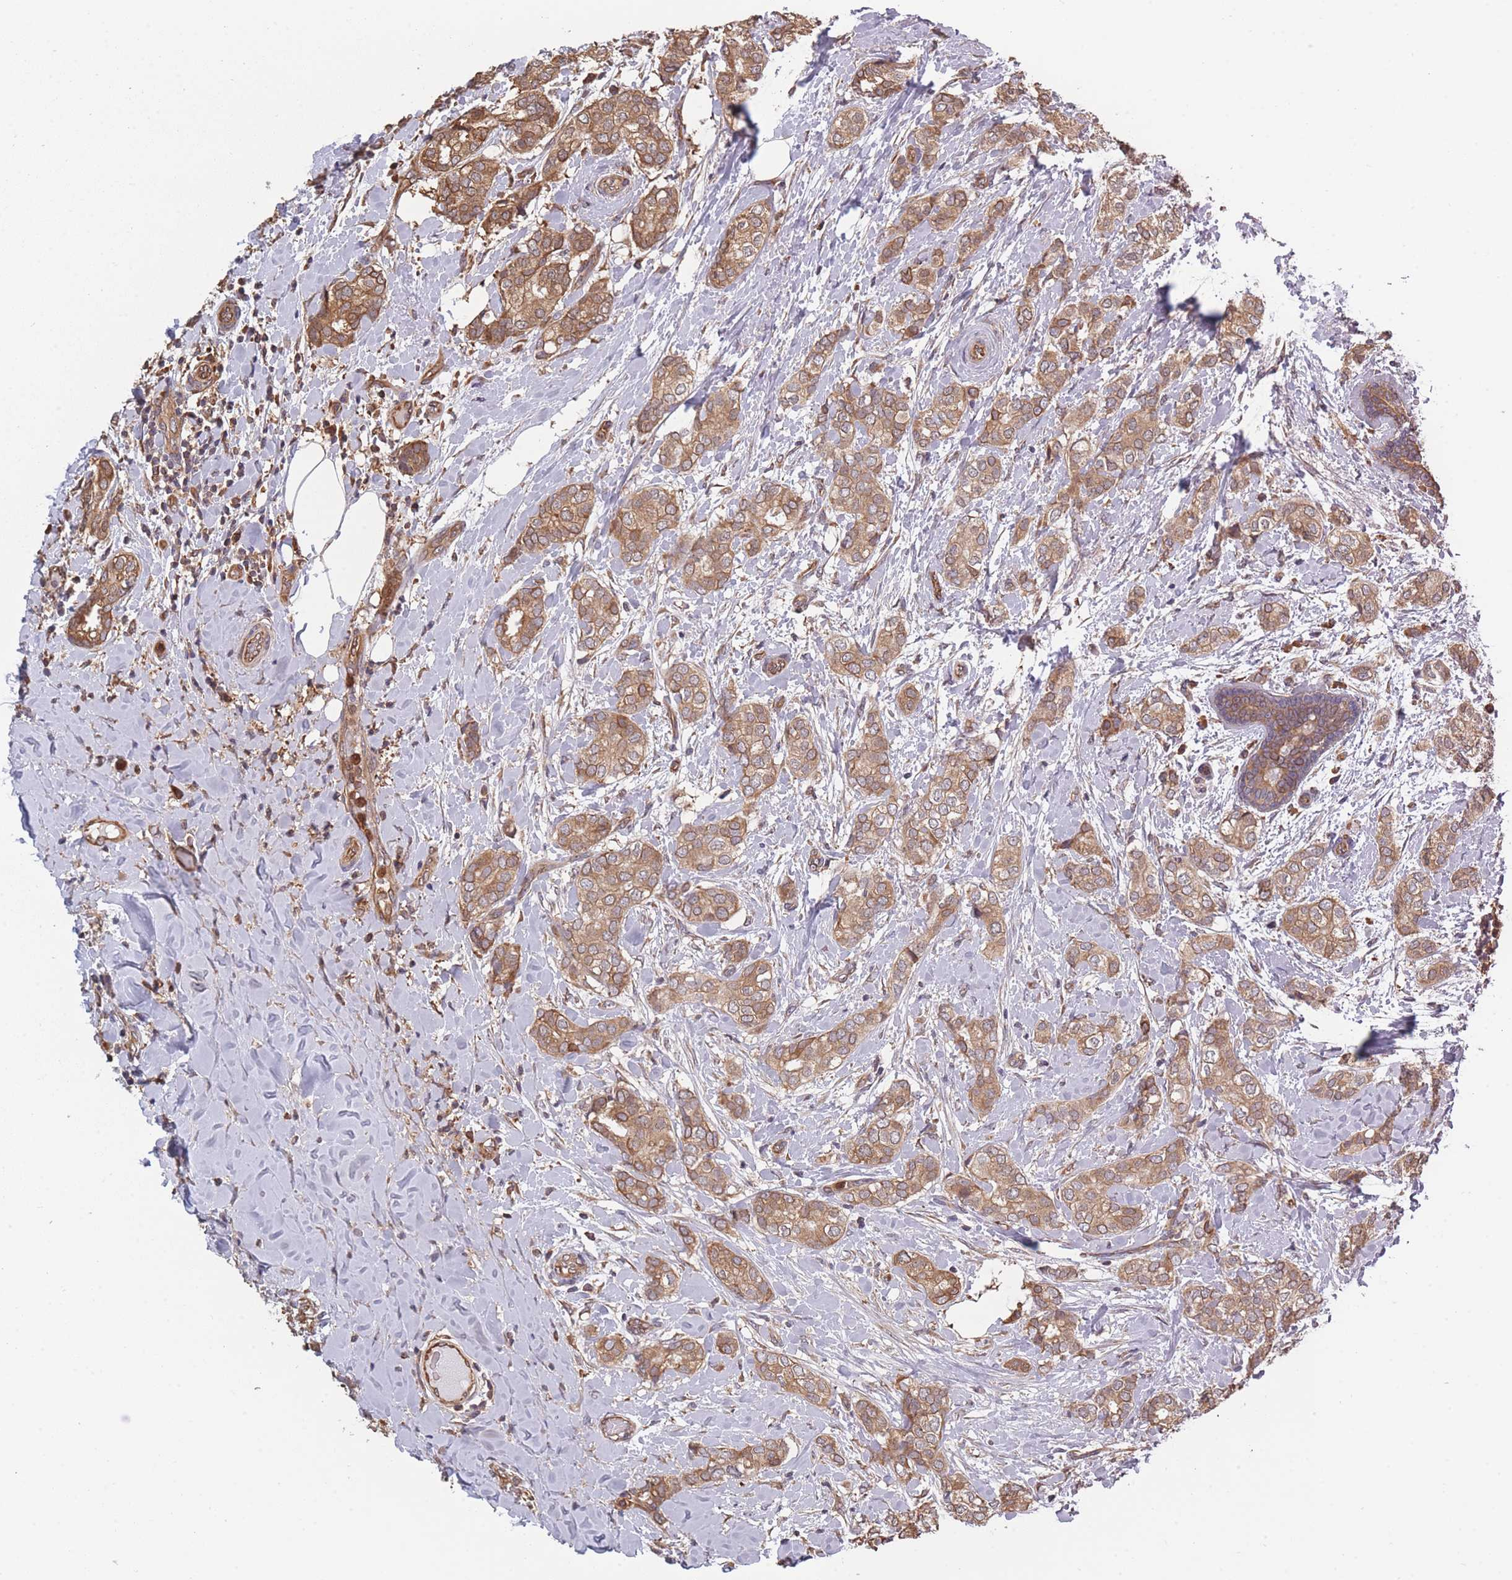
{"staining": {"intensity": "moderate", "quantity": ">75%", "location": "cytoplasmic/membranous"}, "tissue": "breast cancer", "cell_type": "Tumor cells", "image_type": "cancer", "snomed": [{"axis": "morphology", "description": "Duct carcinoma"}, {"axis": "topography", "description": "Breast"}], "caption": "This histopathology image displays IHC staining of breast invasive ductal carcinoma, with medium moderate cytoplasmic/membranous staining in approximately >75% of tumor cells.", "gene": "ARL13B", "patient": {"sex": "female", "age": 73}}